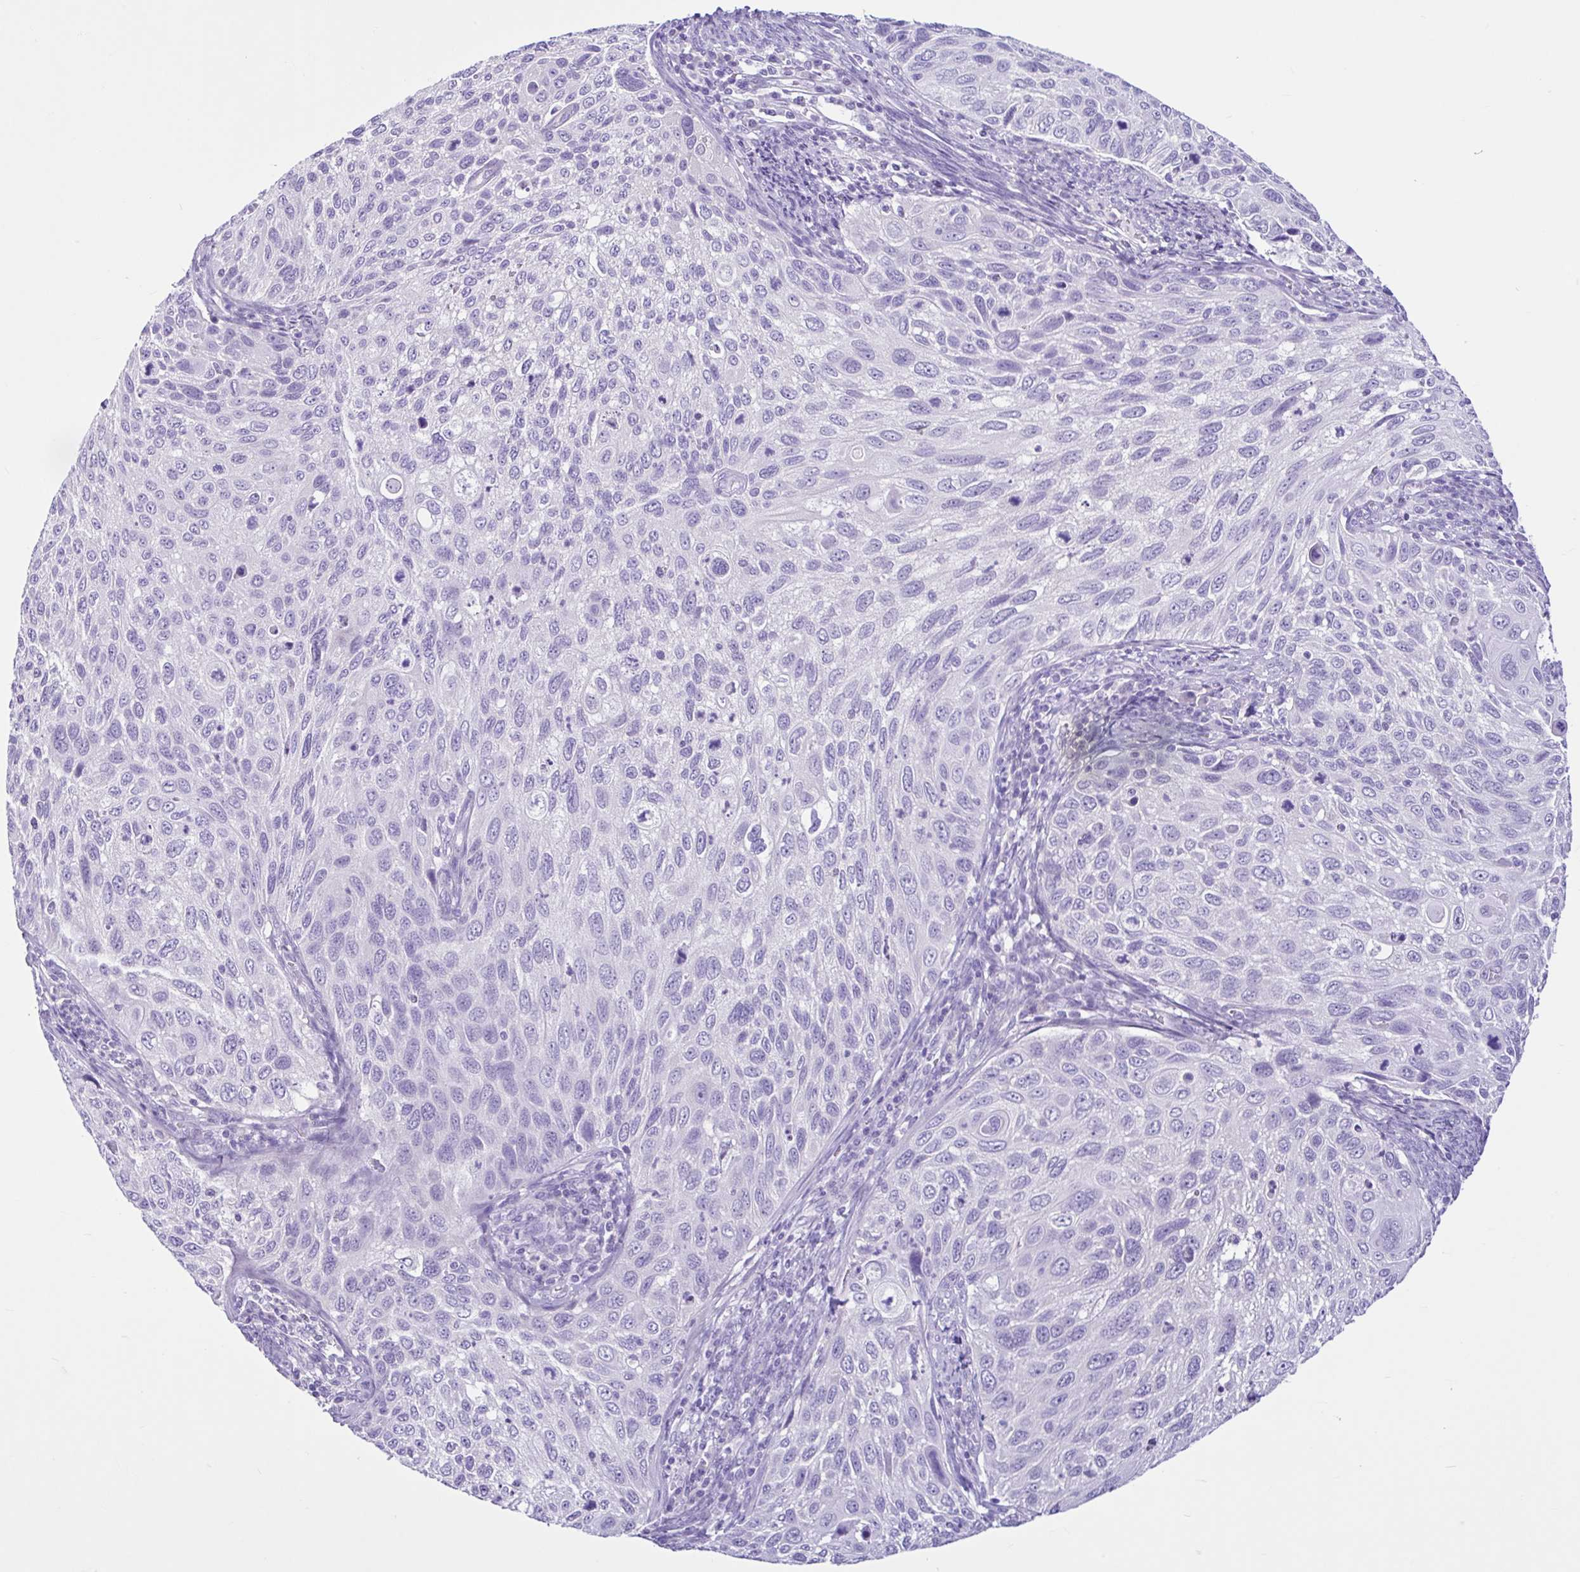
{"staining": {"intensity": "negative", "quantity": "none", "location": "none"}, "tissue": "cervical cancer", "cell_type": "Tumor cells", "image_type": "cancer", "snomed": [{"axis": "morphology", "description": "Squamous cell carcinoma, NOS"}, {"axis": "topography", "description": "Cervix"}], "caption": "IHC of human squamous cell carcinoma (cervical) displays no staining in tumor cells.", "gene": "CYP19A1", "patient": {"sex": "female", "age": 70}}